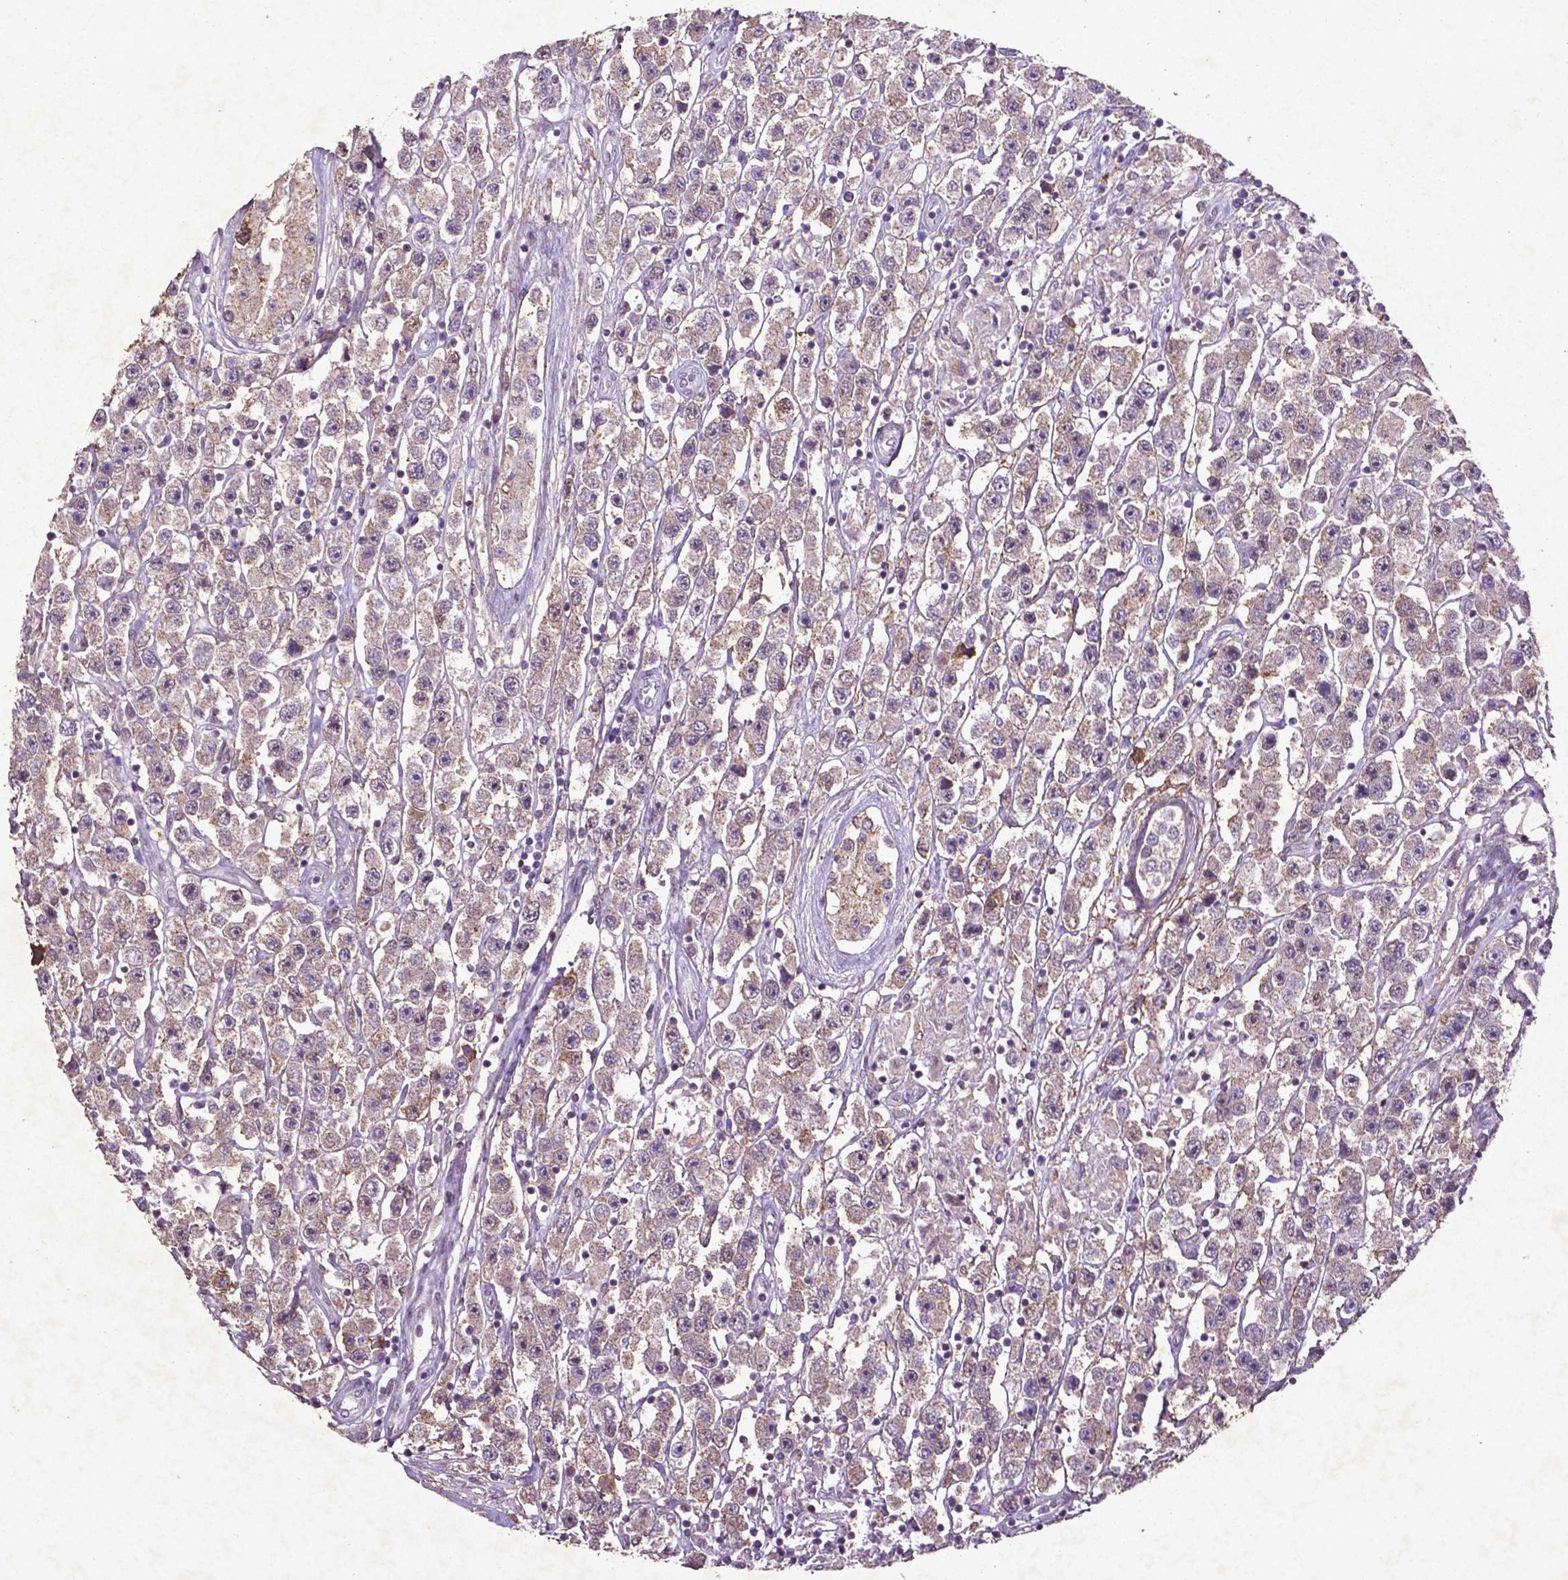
{"staining": {"intensity": "weak", "quantity": "25%-75%", "location": "cytoplasmic/membranous"}, "tissue": "testis cancer", "cell_type": "Tumor cells", "image_type": "cancer", "snomed": [{"axis": "morphology", "description": "Seminoma, NOS"}, {"axis": "topography", "description": "Testis"}], "caption": "This is a micrograph of immunohistochemistry (IHC) staining of testis cancer (seminoma), which shows weak expression in the cytoplasmic/membranous of tumor cells.", "gene": "MTOR", "patient": {"sex": "male", "age": 45}}